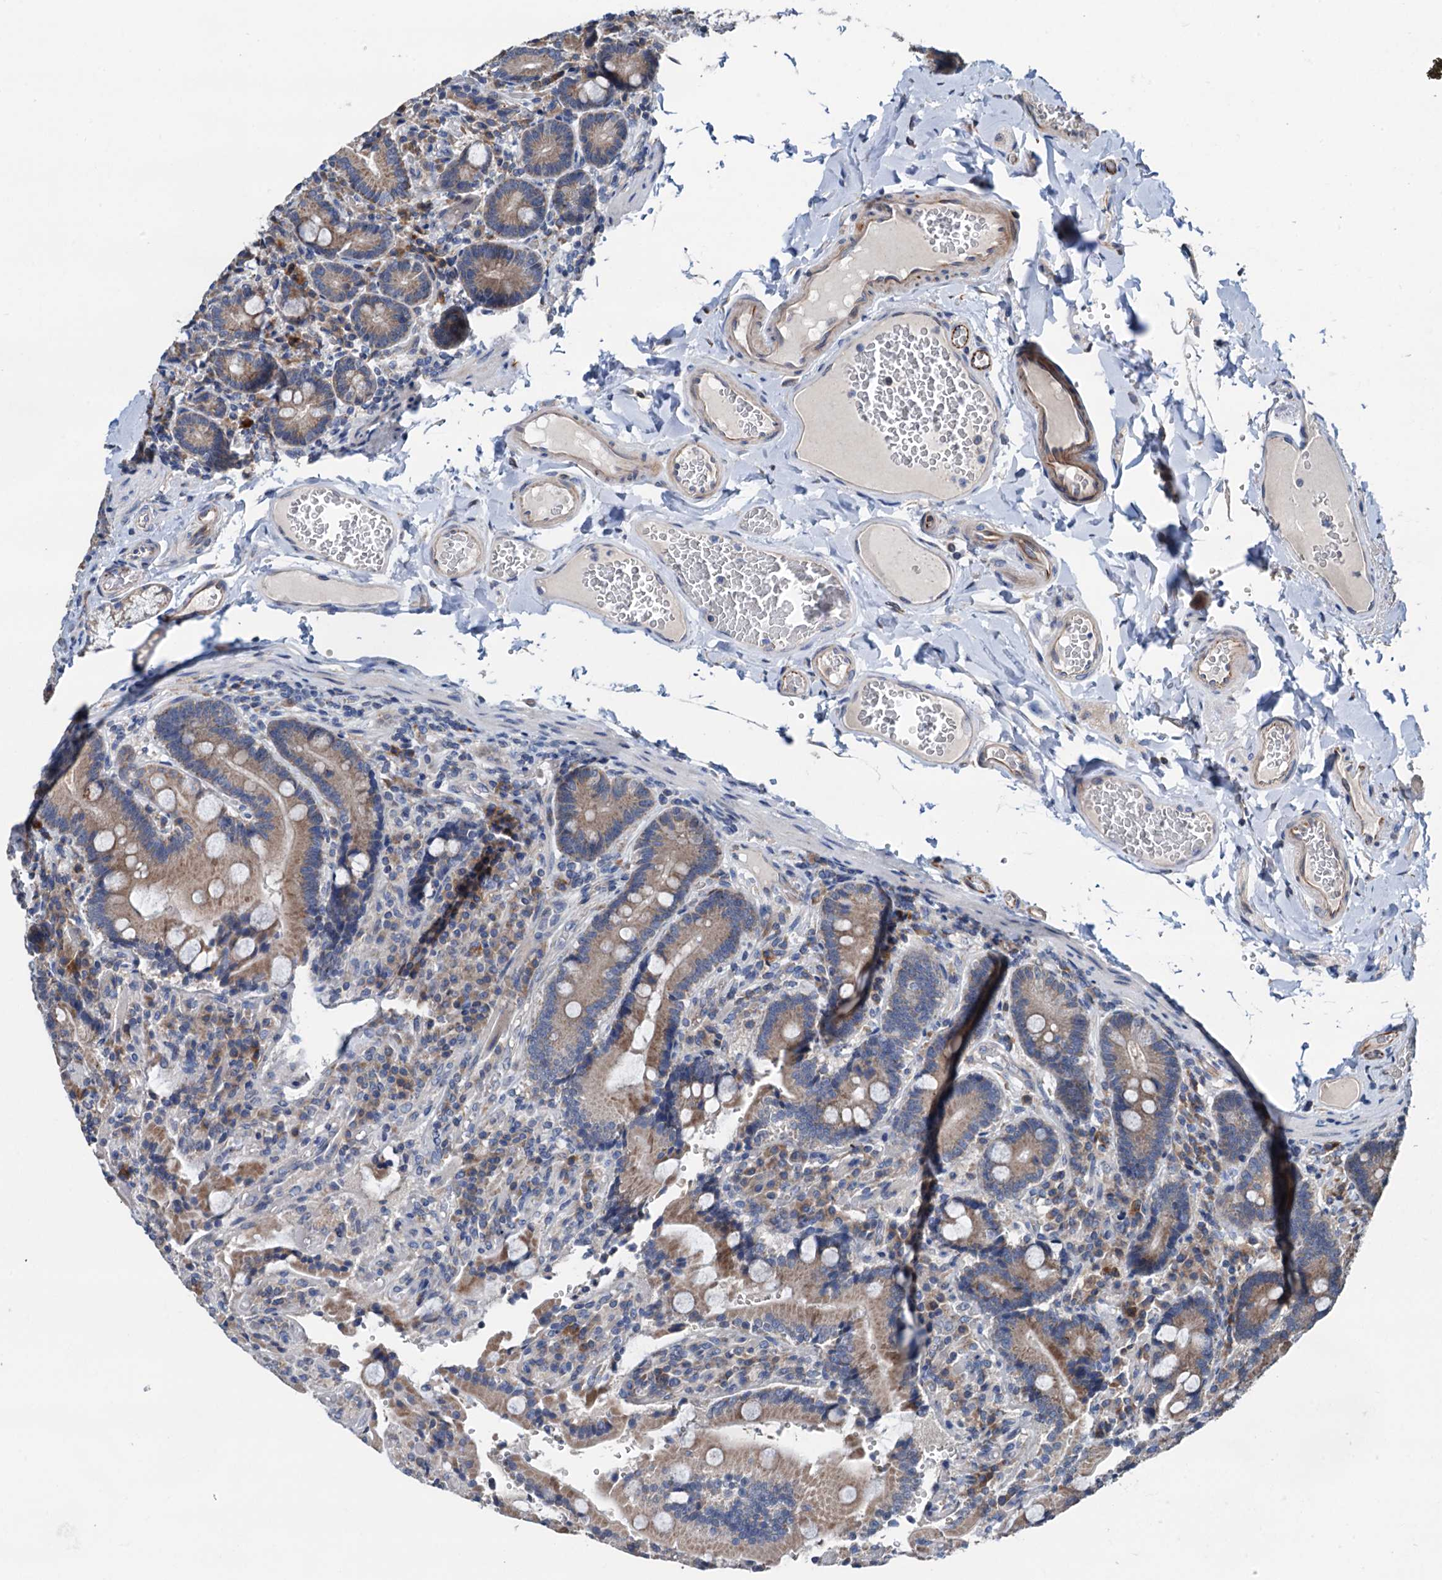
{"staining": {"intensity": "moderate", "quantity": ">75%", "location": "cytoplasmic/membranous"}, "tissue": "duodenum", "cell_type": "Glandular cells", "image_type": "normal", "snomed": [{"axis": "morphology", "description": "Normal tissue, NOS"}, {"axis": "topography", "description": "Duodenum"}], "caption": "Protein analysis of normal duodenum displays moderate cytoplasmic/membranous positivity in about >75% of glandular cells. (IHC, brightfield microscopy, high magnification).", "gene": "ELAC1", "patient": {"sex": "female", "age": 62}}